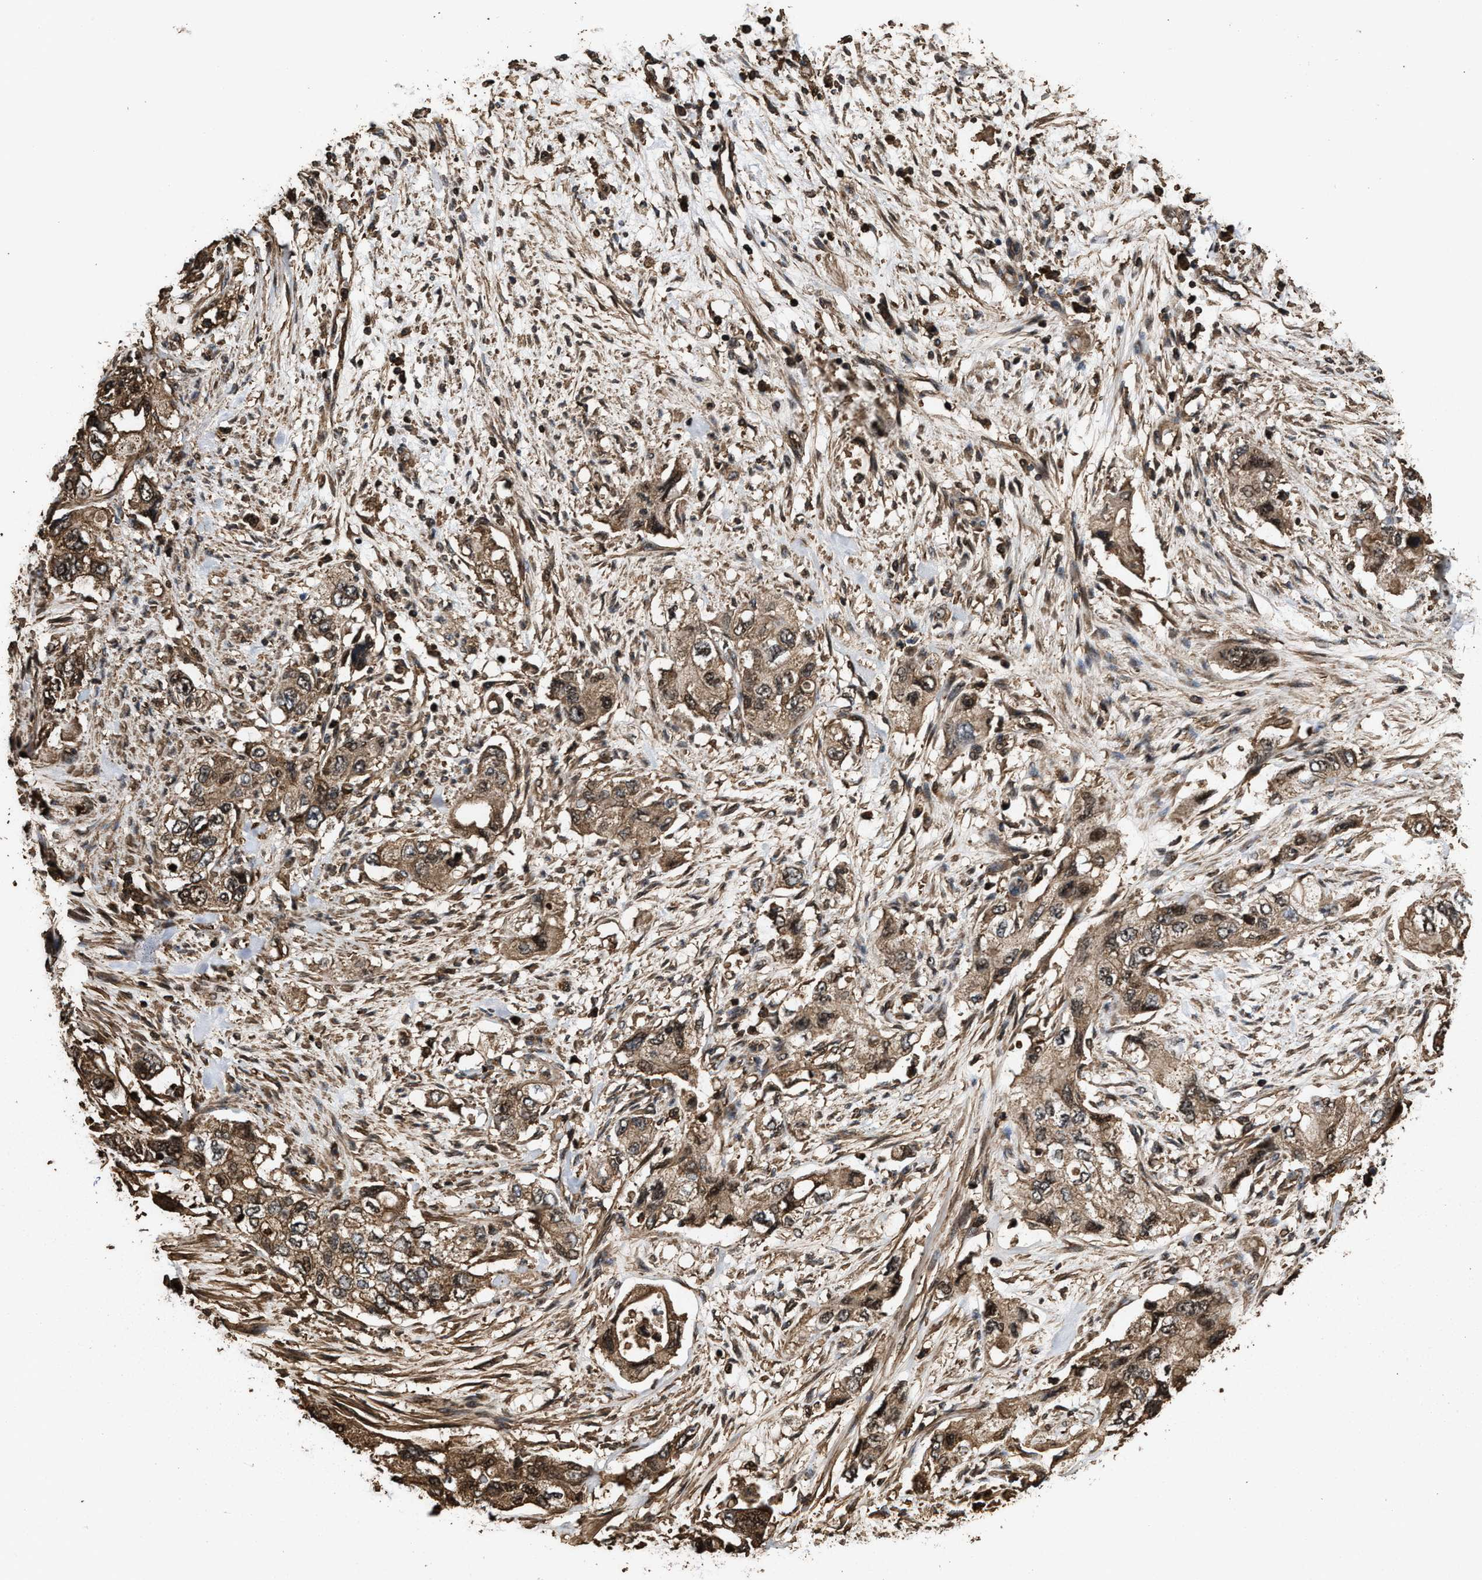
{"staining": {"intensity": "moderate", "quantity": ">75%", "location": "cytoplasmic/membranous"}, "tissue": "pancreatic cancer", "cell_type": "Tumor cells", "image_type": "cancer", "snomed": [{"axis": "morphology", "description": "Adenocarcinoma, NOS"}, {"axis": "topography", "description": "Pancreas"}], "caption": "Brown immunohistochemical staining in human pancreatic cancer (adenocarcinoma) demonstrates moderate cytoplasmic/membranous positivity in about >75% of tumor cells.", "gene": "KBTBD2", "patient": {"sex": "female", "age": 73}}